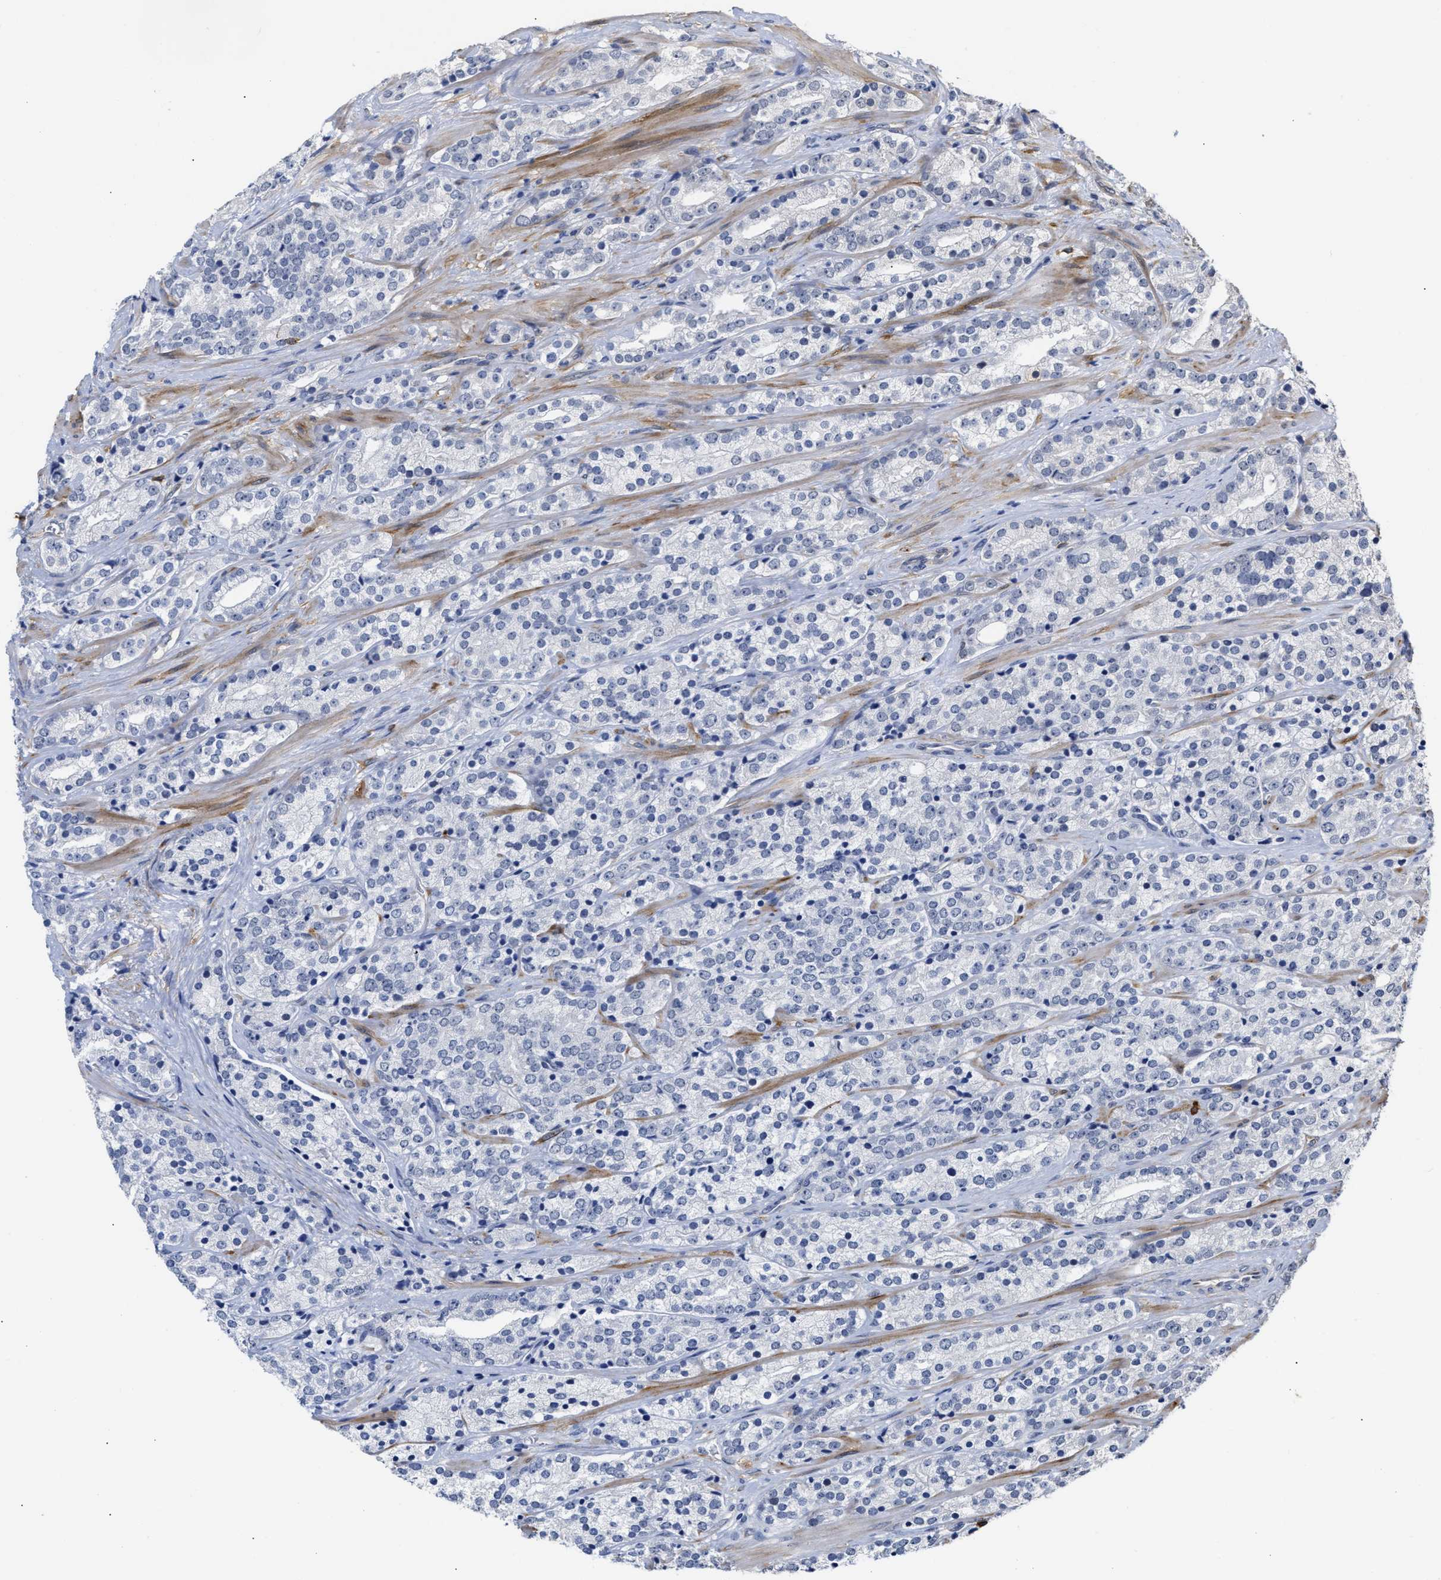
{"staining": {"intensity": "negative", "quantity": "none", "location": "none"}, "tissue": "prostate cancer", "cell_type": "Tumor cells", "image_type": "cancer", "snomed": [{"axis": "morphology", "description": "Adenocarcinoma, High grade"}, {"axis": "topography", "description": "Prostate"}], "caption": "There is no significant staining in tumor cells of prostate cancer.", "gene": "AHNAK2", "patient": {"sex": "male", "age": 71}}